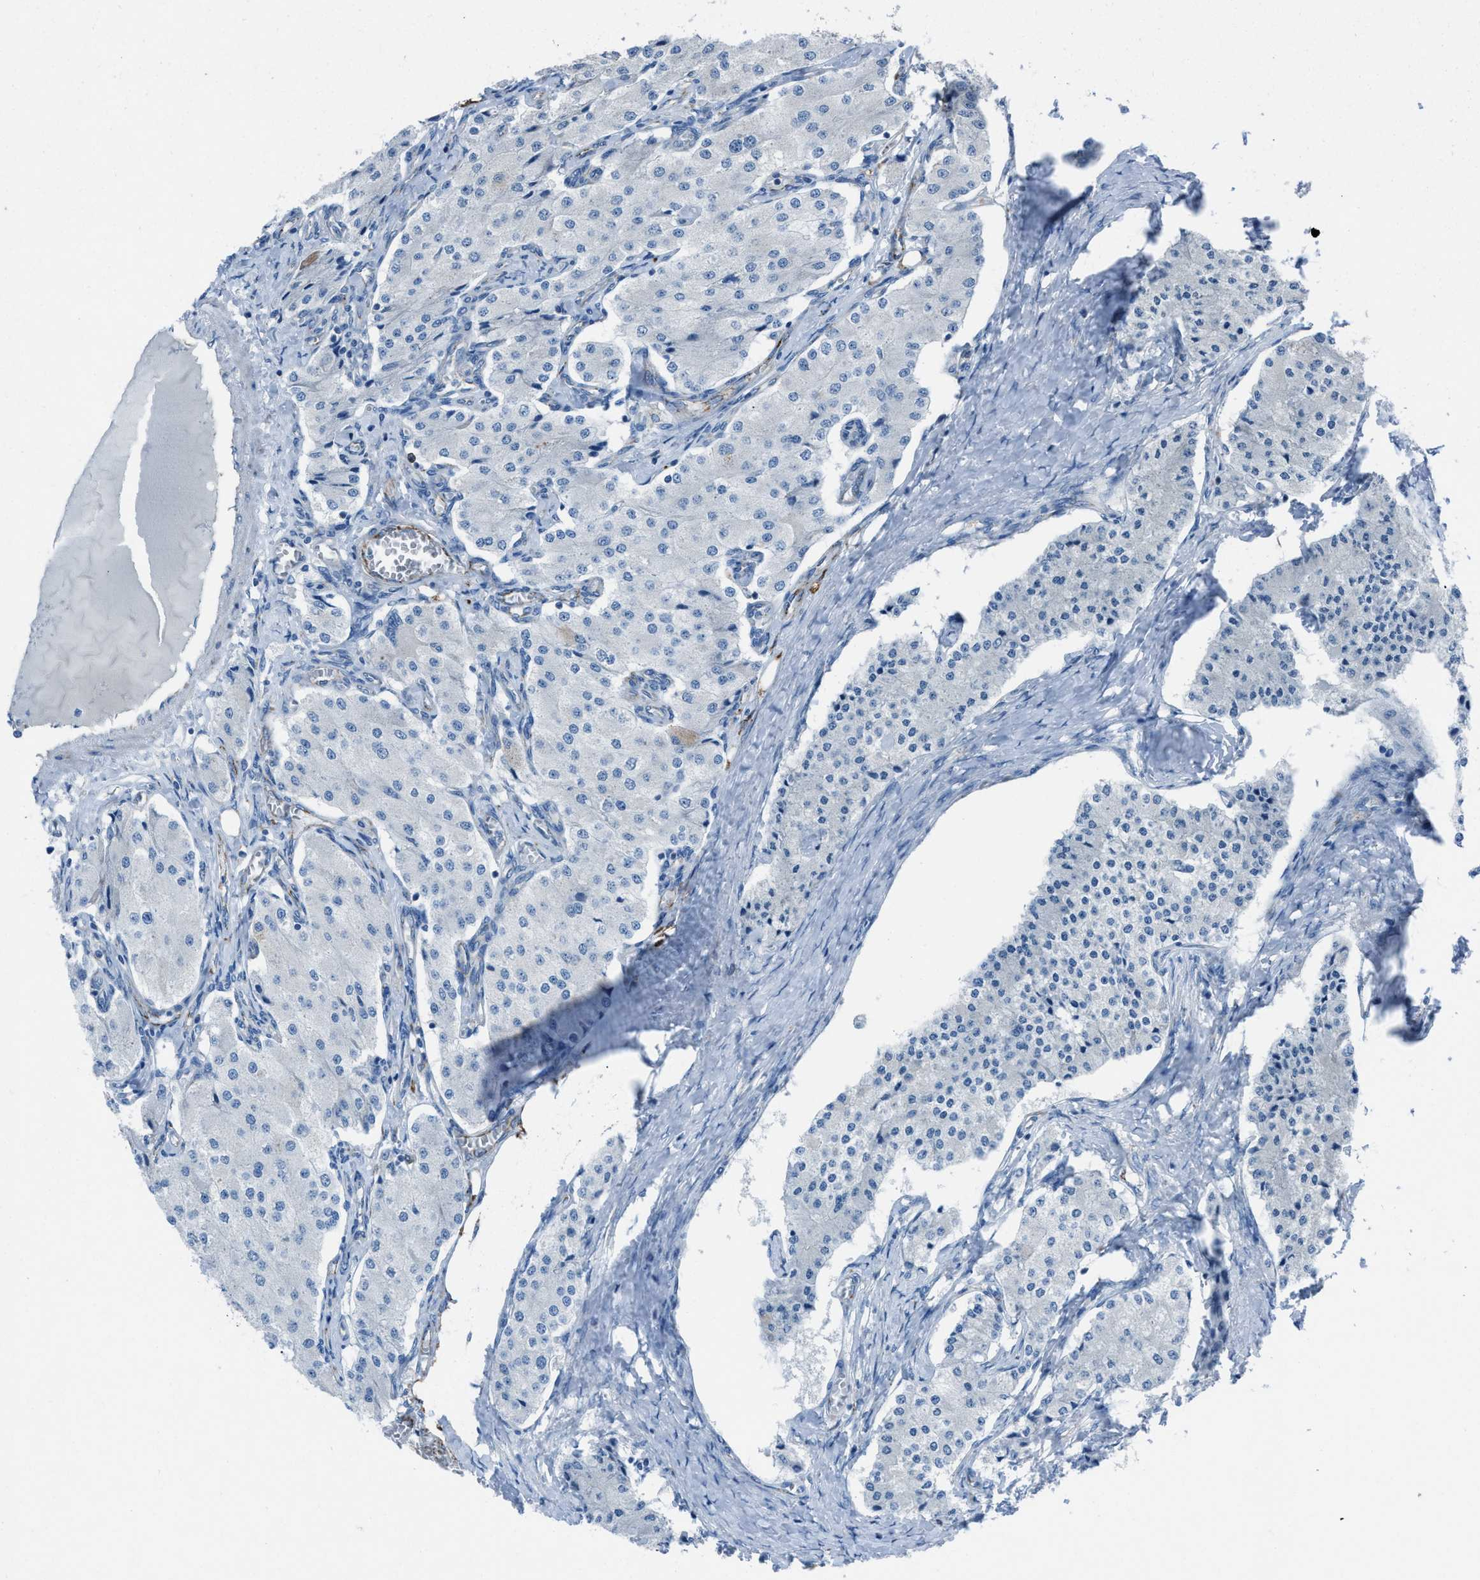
{"staining": {"intensity": "negative", "quantity": "none", "location": "none"}, "tissue": "carcinoid", "cell_type": "Tumor cells", "image_type": "cancer", "snomed": [{"axis": "morphology", "description": "Carcinoid, malignant, NOS"}, {"axis": "topography", "description": "Colon"}], "caption": "Tumor cells are negative for protein expression in human carcinoid. (DAB (3,3'-diaminobenzidine) IHC, high magnification).", "gene": "CD1B", "patient": {"sex": "female", "age": 52}}